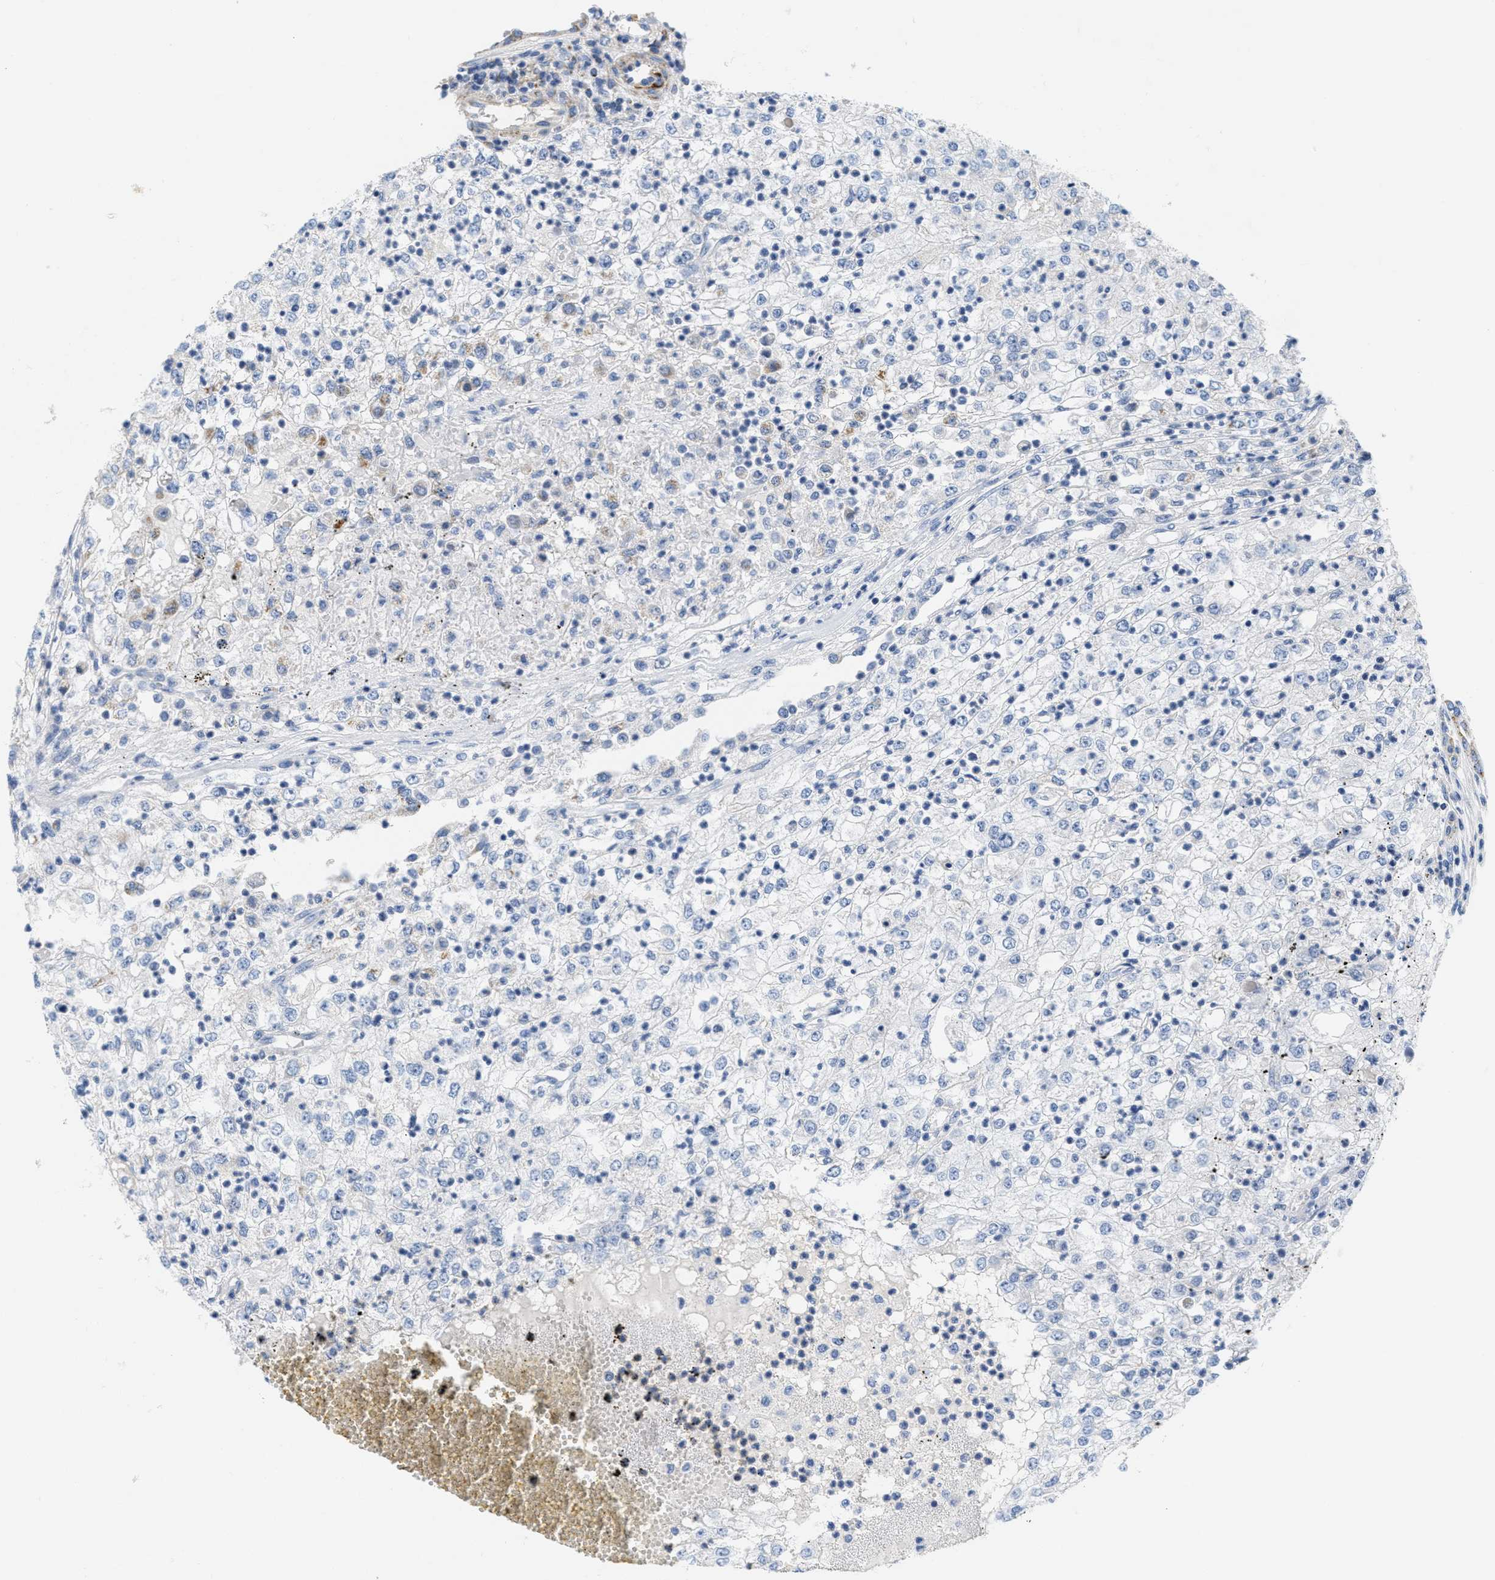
{"staining": {"intensity": "negative", "quantity": "none", "location": "none"}, "tissue": "renal cancer", "cell_type": "Tumor cells", "image_type": "cancer", "snomed": [{"axis": "morphology", "description": "Adenocarcinoma, NOS"}, {"axis": "topography", "description": "Kidney"}], "caption": "Protein analysis of renal cancer shows no significant staining in tumor cells.", "gene": "KCNJ5", "patient": {"sex": "female", "age": 54}}